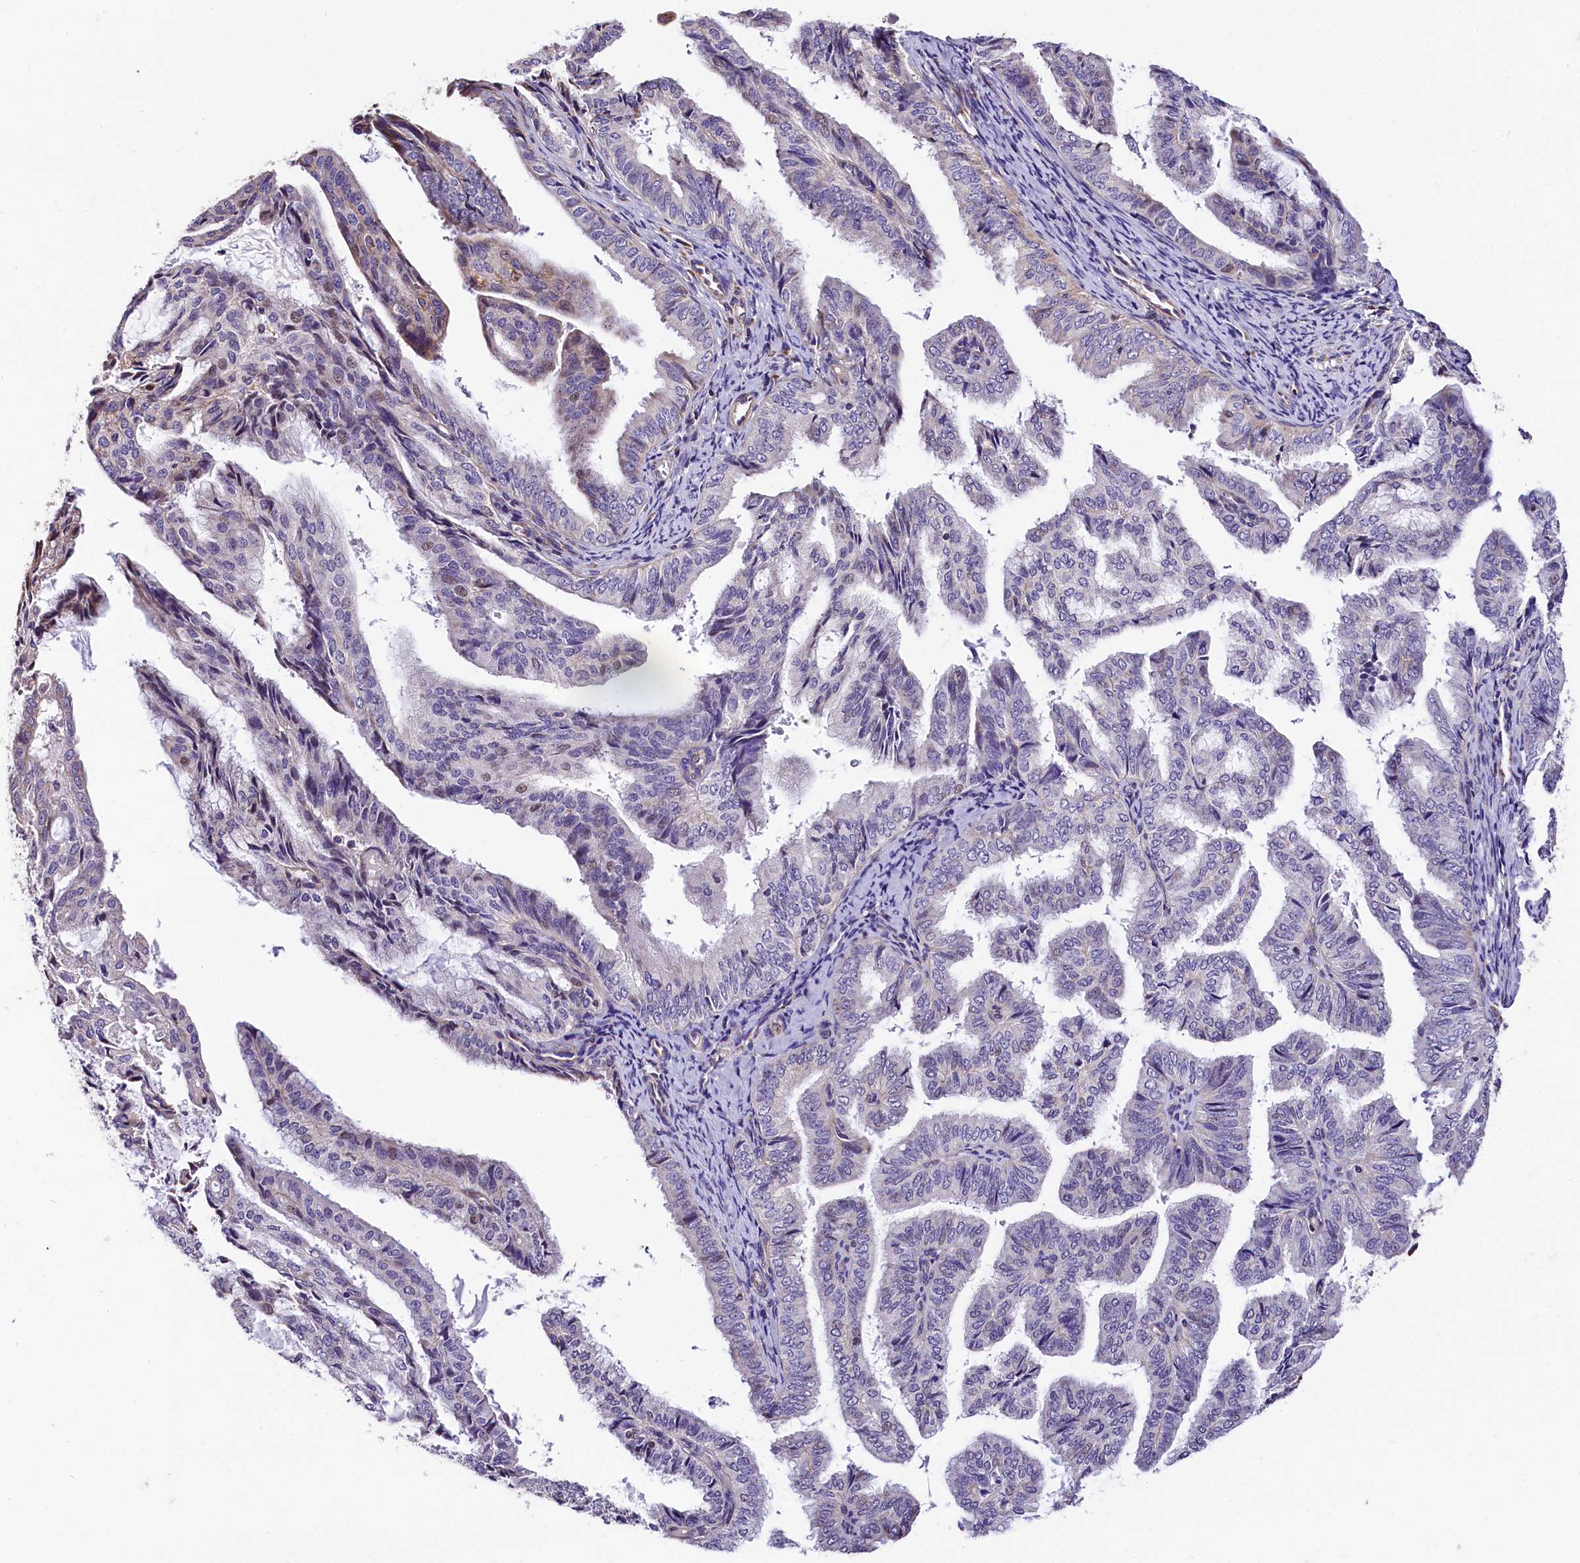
{"staining": {"intensity": "negative", "quantity": "none", "location": "none"}, "tissue": "endometrial cancer", "cell_type": "Tumor cells", "image_type": "cancer", "snomed": [{"axis": "morphology", "description": "Adenocarcinoma, NOS"}, {"axis": "topography", "description": "Endometrium"}], "caption": "Tumor cells are negative for protein expression in human endometrial cancer (adenocarcinoma). (Brightfield microscopy of DAB (3,3'-diaminobenzidine) IHC at high magnification).", "gene": "ACAA2", "patient": {"sex": "female", "age": 58}}